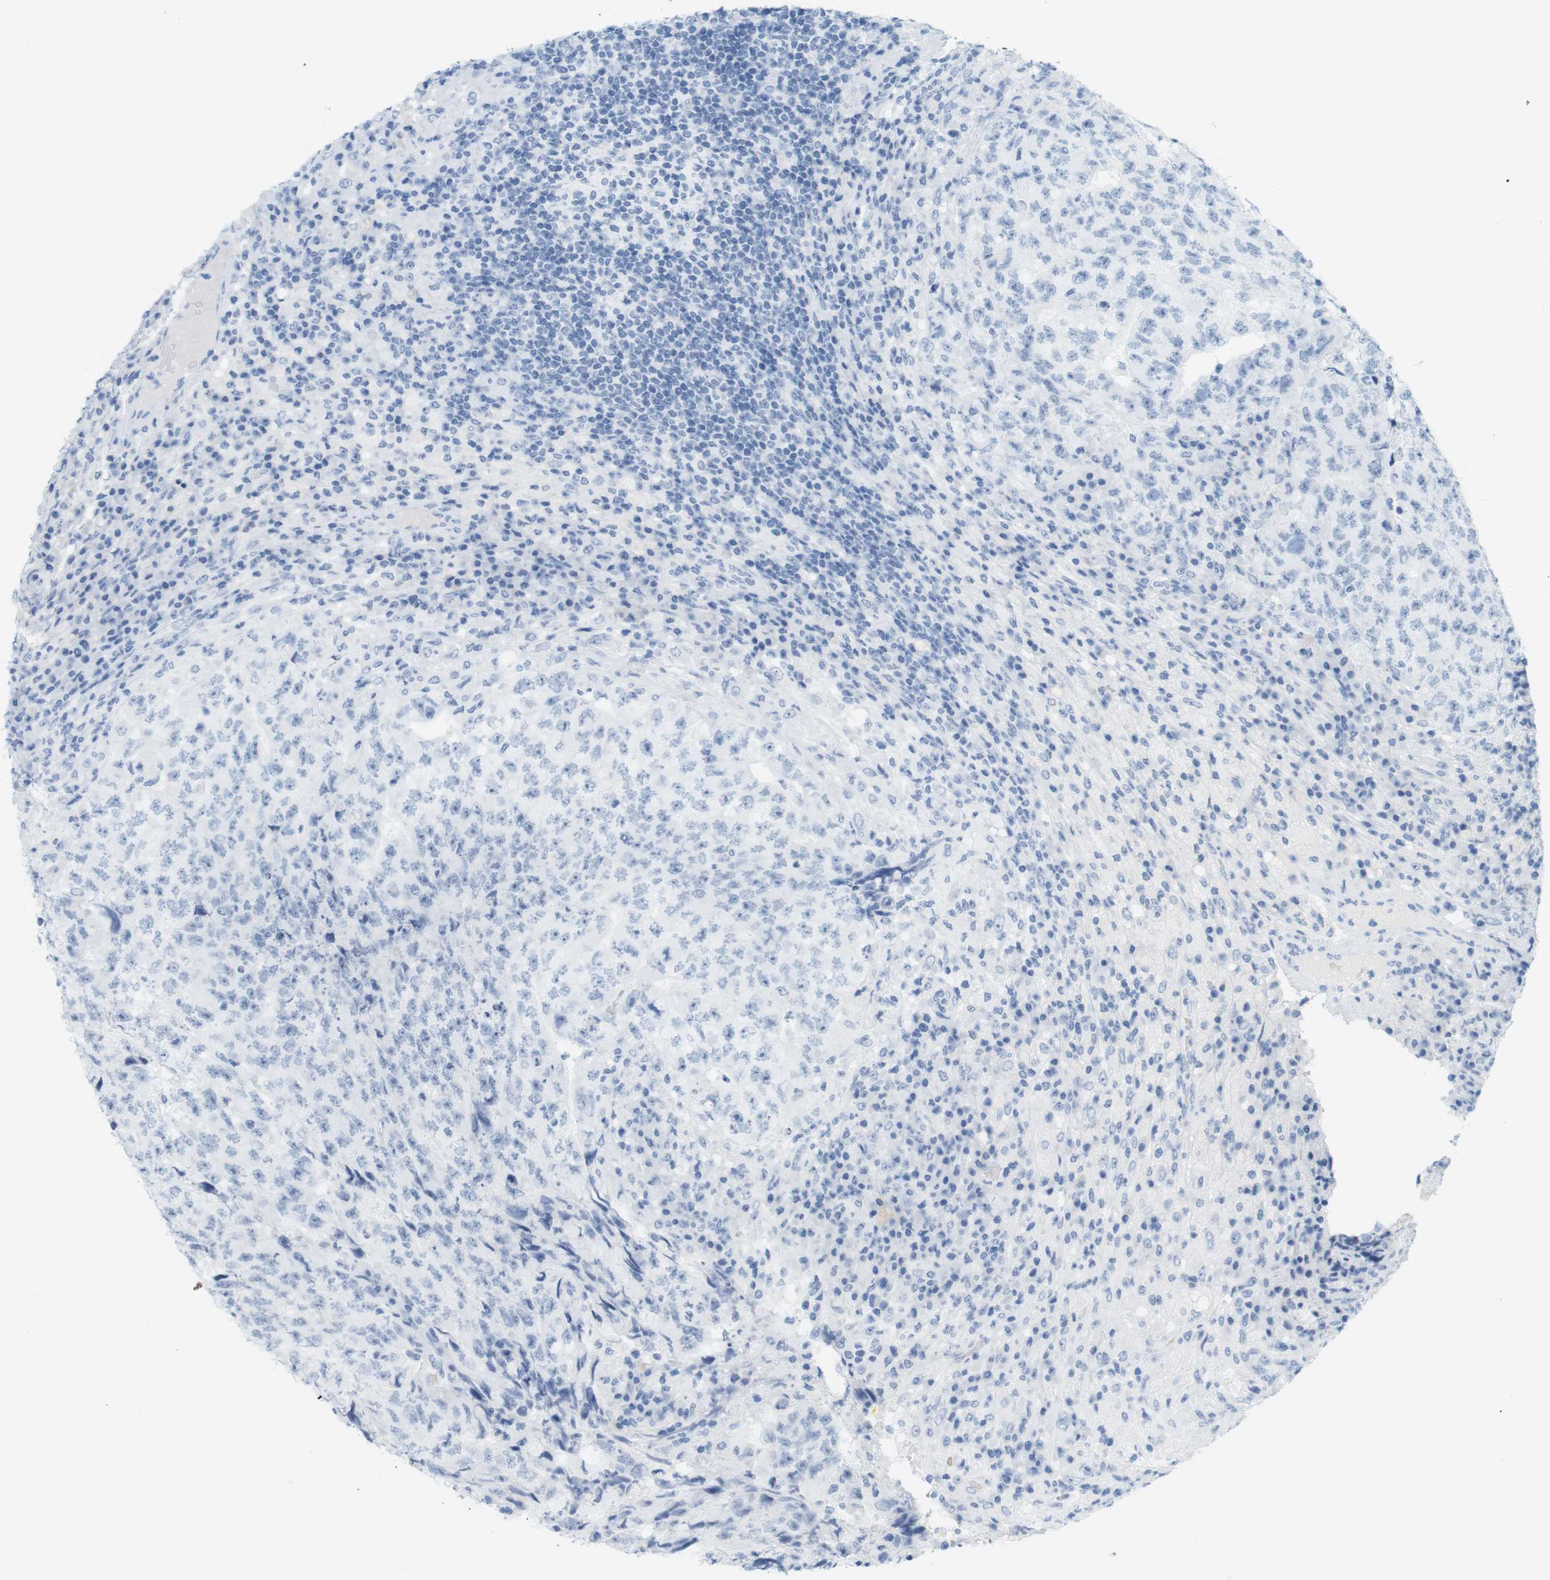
{"staining": {"intensity": "negative", "quantity": "none", "location": "none"}, "tissue": "testis cancer", "cell_type": "Tumor cells", "image_type": "cancer", "snomed": [{"axis": "morphology", "description": "Necrosis, NOS"}, {"axis": "morphology", "description": "Carcinoma, Embryonal, NOS"}, {"axis": "topography", "description": "Testis"}], "caption": "The image shows no significant positivity in tumor cells of testis embryonal carcinoma.", "gene": "TNNT2", "patient": {"sex": "male", "age": 19}}